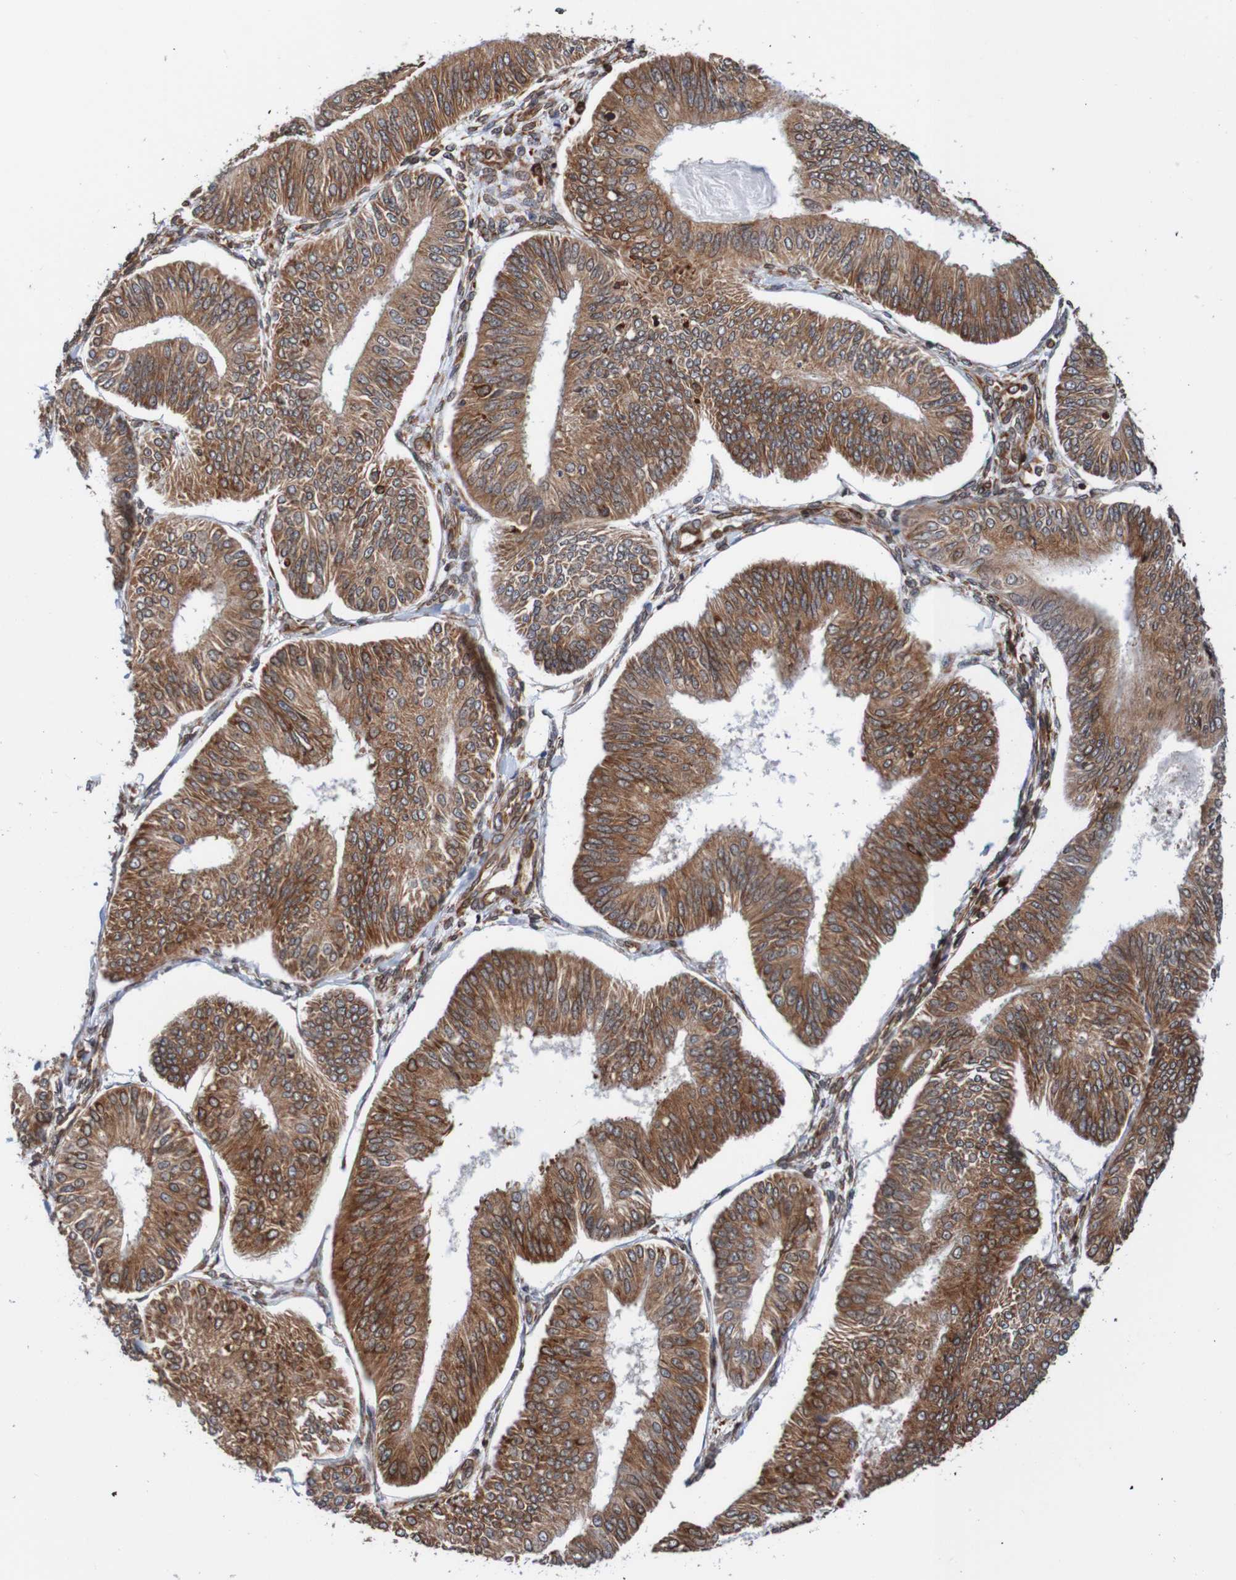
{"staining": {"intensity": "strong", "quantity": ">75%", "location": "cytoplasmic/membranous,nuclear"}, "tissue": "endometrial cancer", "cell_type": "Tumor cells", "image_type": "cancer", "snomed": [{"axis": "morphology", "description": "Adenocarcinoma, NOS"}, {"axis": "topography", "description": "Endometrium"}], "caption": "Approximately >75% of tumor cells in adenocarcinoma (endometrial) demonstrate strong cytoplasmic/membranous and nuclear protein expression as visualized by brown immunohistochemical staining.", "gene": "TMEM109", "patient": {"sex": "female", "age": 58}}